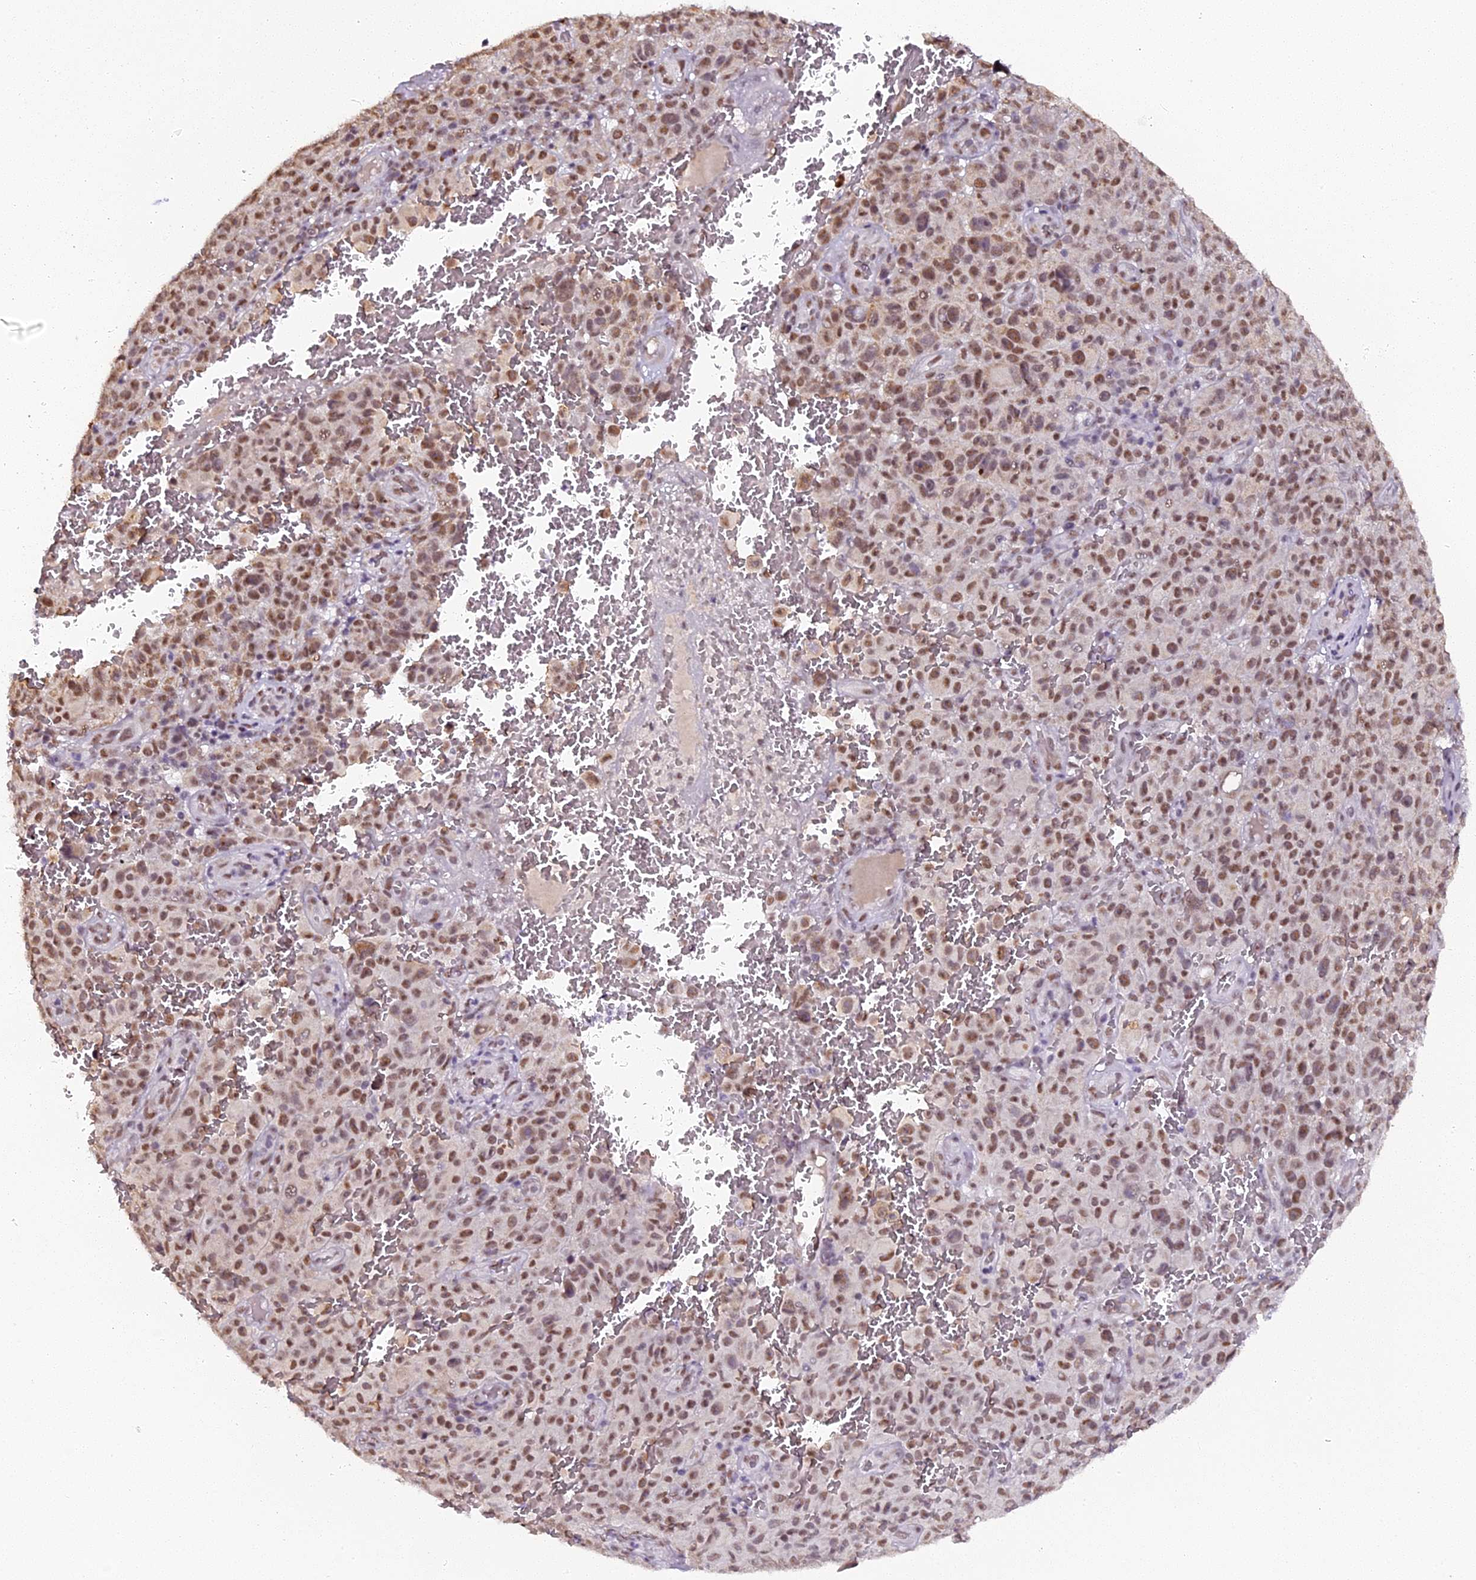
{"staining": {"intensity": "moderate", "quantity": ">75%", "location": "nuclear"}, "tissue": "melanoma", "cell_type": "Tumor cells", "image_type": "cancer", "snomed": [{"axis": "morphology", "description": "Malignant melanoma, NOS"}, {"axis": "topography", "description": "Skin"}], "caption": "Protein expression analysis of melanoma reveals moderate nuclear positivity in about >75% of tumor cells. The protein is stained brown, and the nuclei are stained in blue (DAB (3,3'-diaminobenzidine) IHC with brightfield microscopy, high magnification).", "gene": "NCBP1", "patient": {"sex": "female", "age": 82}}